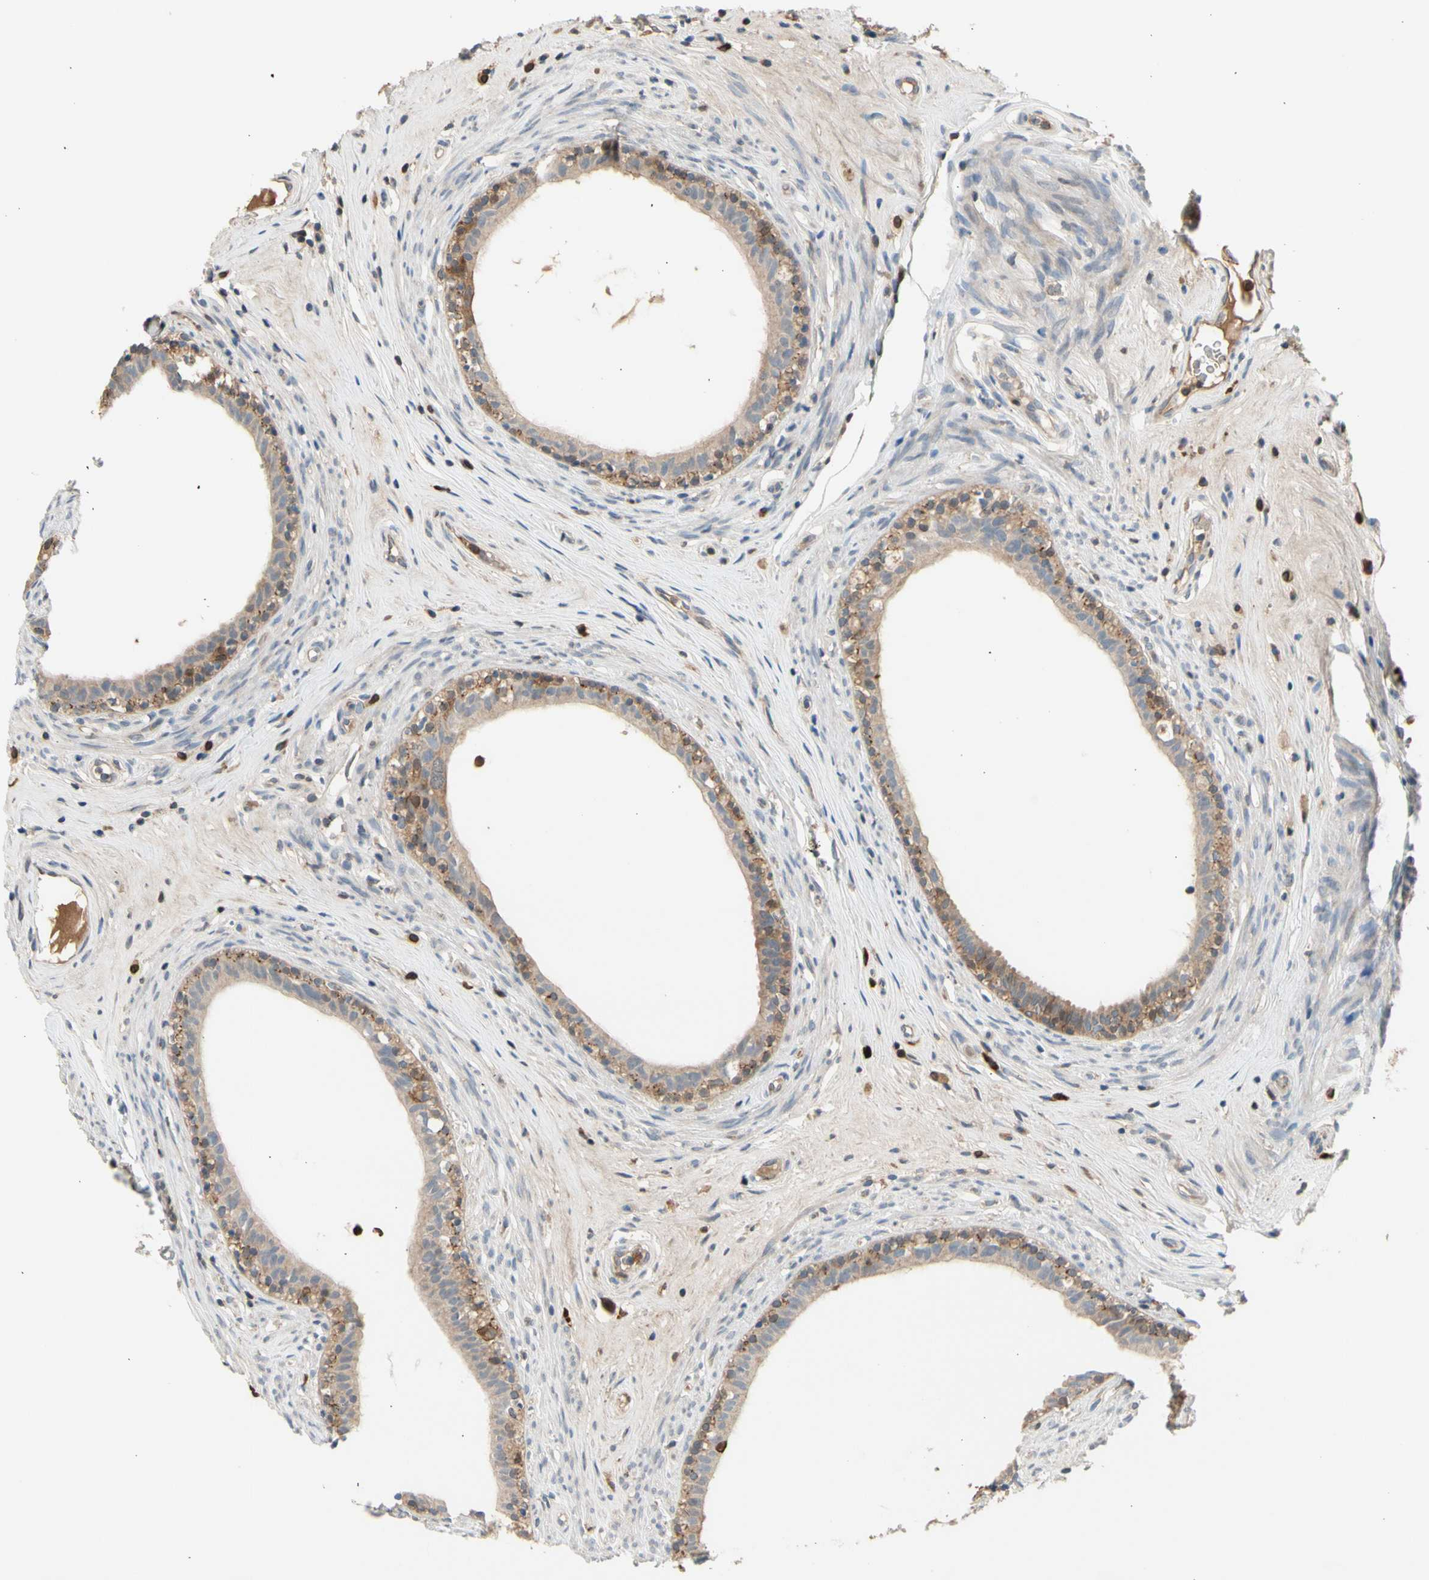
{"staining": {"intensity": "moderate", "quantity": ">75%", "location": "cytoplasmic/membranous"}, "tissue": "epididymis", "cell_type": "Glandular cells", "image_type": "normal", "snomed": [{"axis": "morphology", "description": "Normal tissue, NOS"}, {"axis": "morphology", "description": "Inflammation, NOS"}, {"axis": "topography", "description": "Epididymis"}], "caption": "Immunohistochemistry (IHC) (DAB) staining of unremarkable epididymis exhibits moderate cytoplasmic/membranous protein expression in about >75% of glandular cells.", "gene": "GALNT5", "patient": {"sex": "male", "age": 84}}